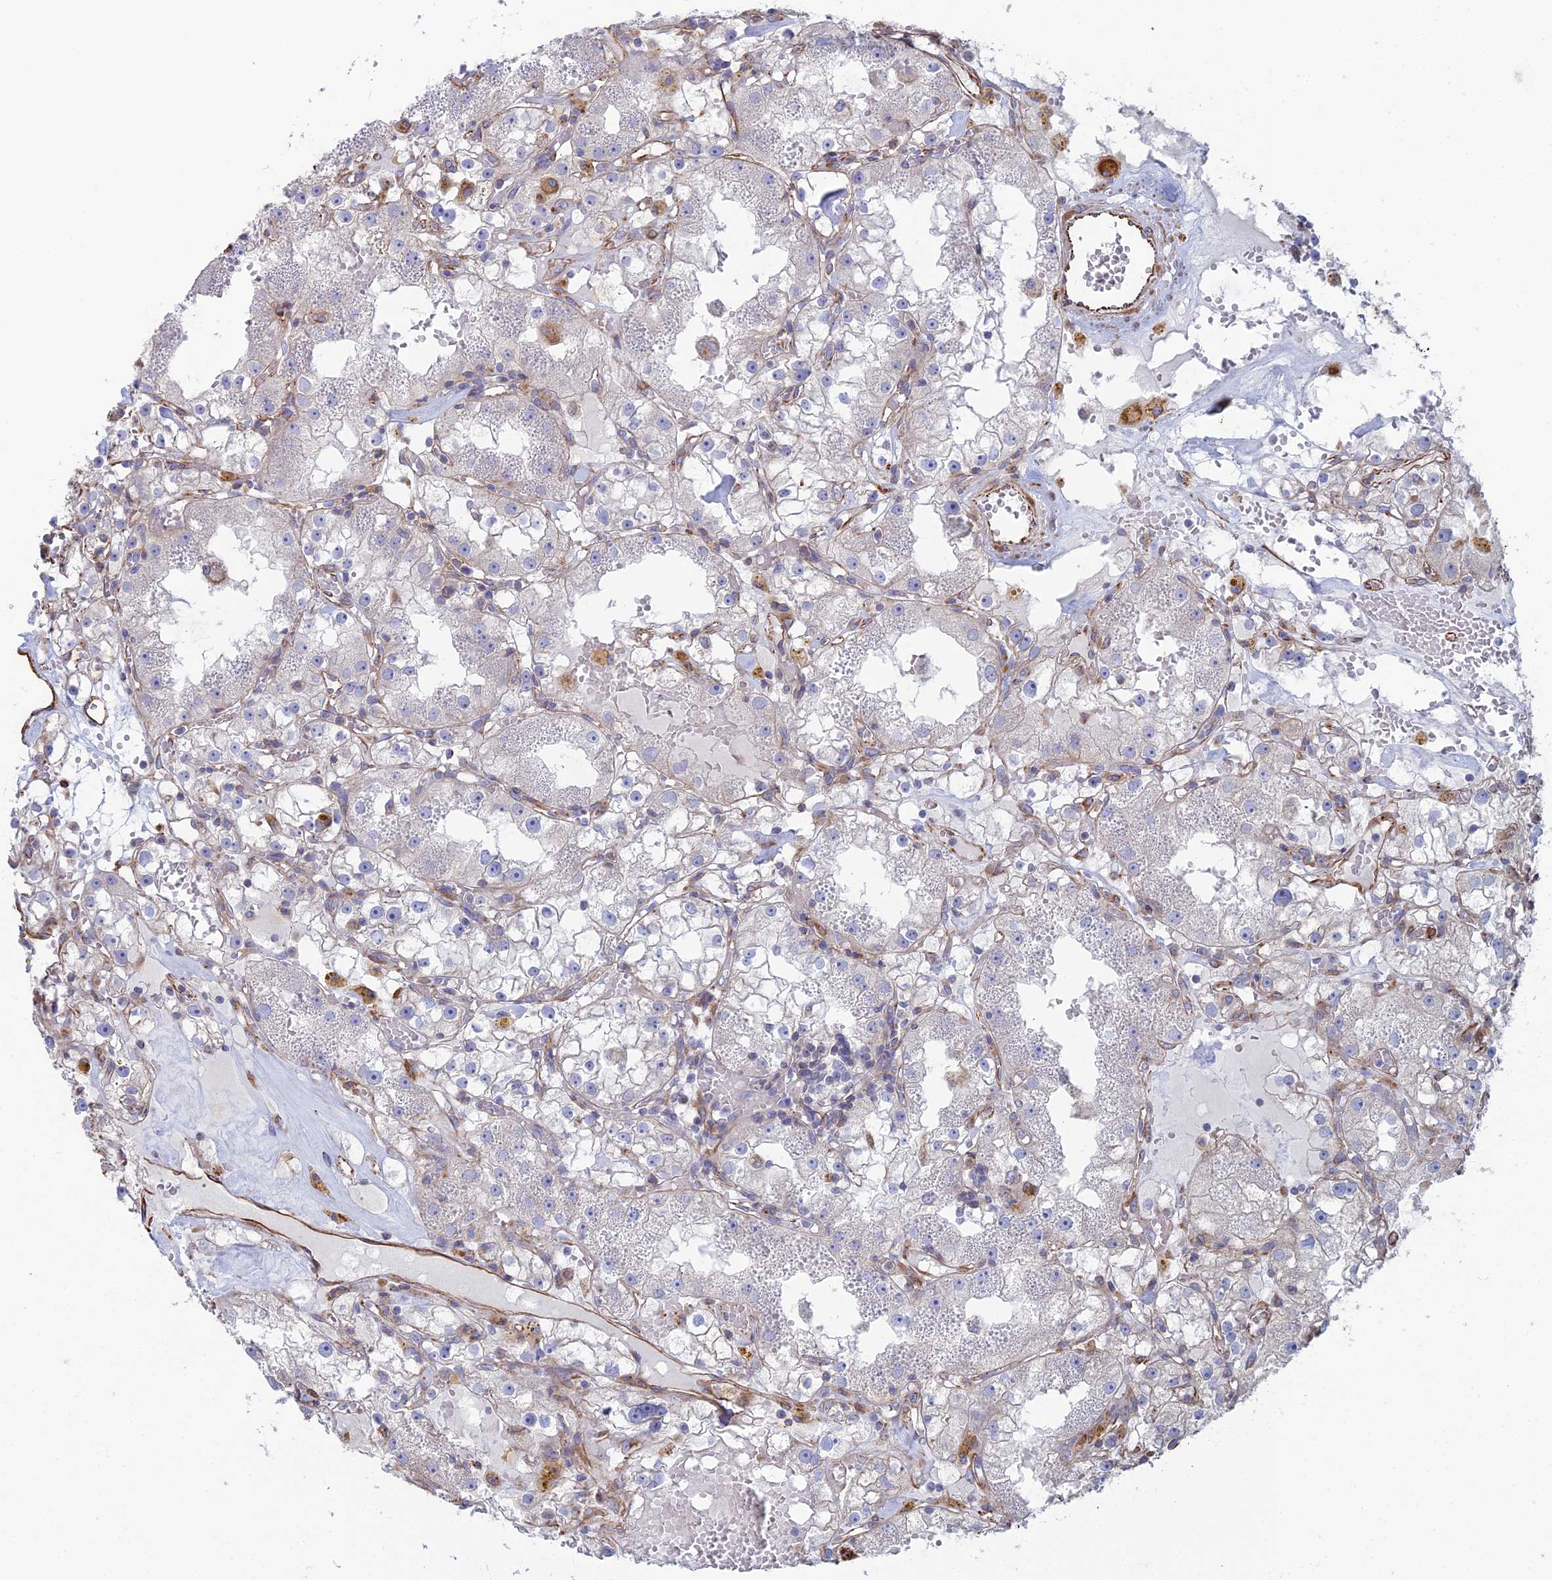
{"staining": {"intensity": "negative", "quantity": "none", "location": "none"}, "tissue": "renal cancer", "cell_type": "Tumor cells", "image_type": "cancer", "snomed": [{"axis": "morphology", "description": "Adenocarcinoma, NOS"}, {"axis": "topography", "description": "Kidney"}], "caption": "IHC of renal cancer (adenocarcinoma) shows no expression in tumor cells.", "gene": "CLVS2", "patient": {"sex": "male", "age": 56}}